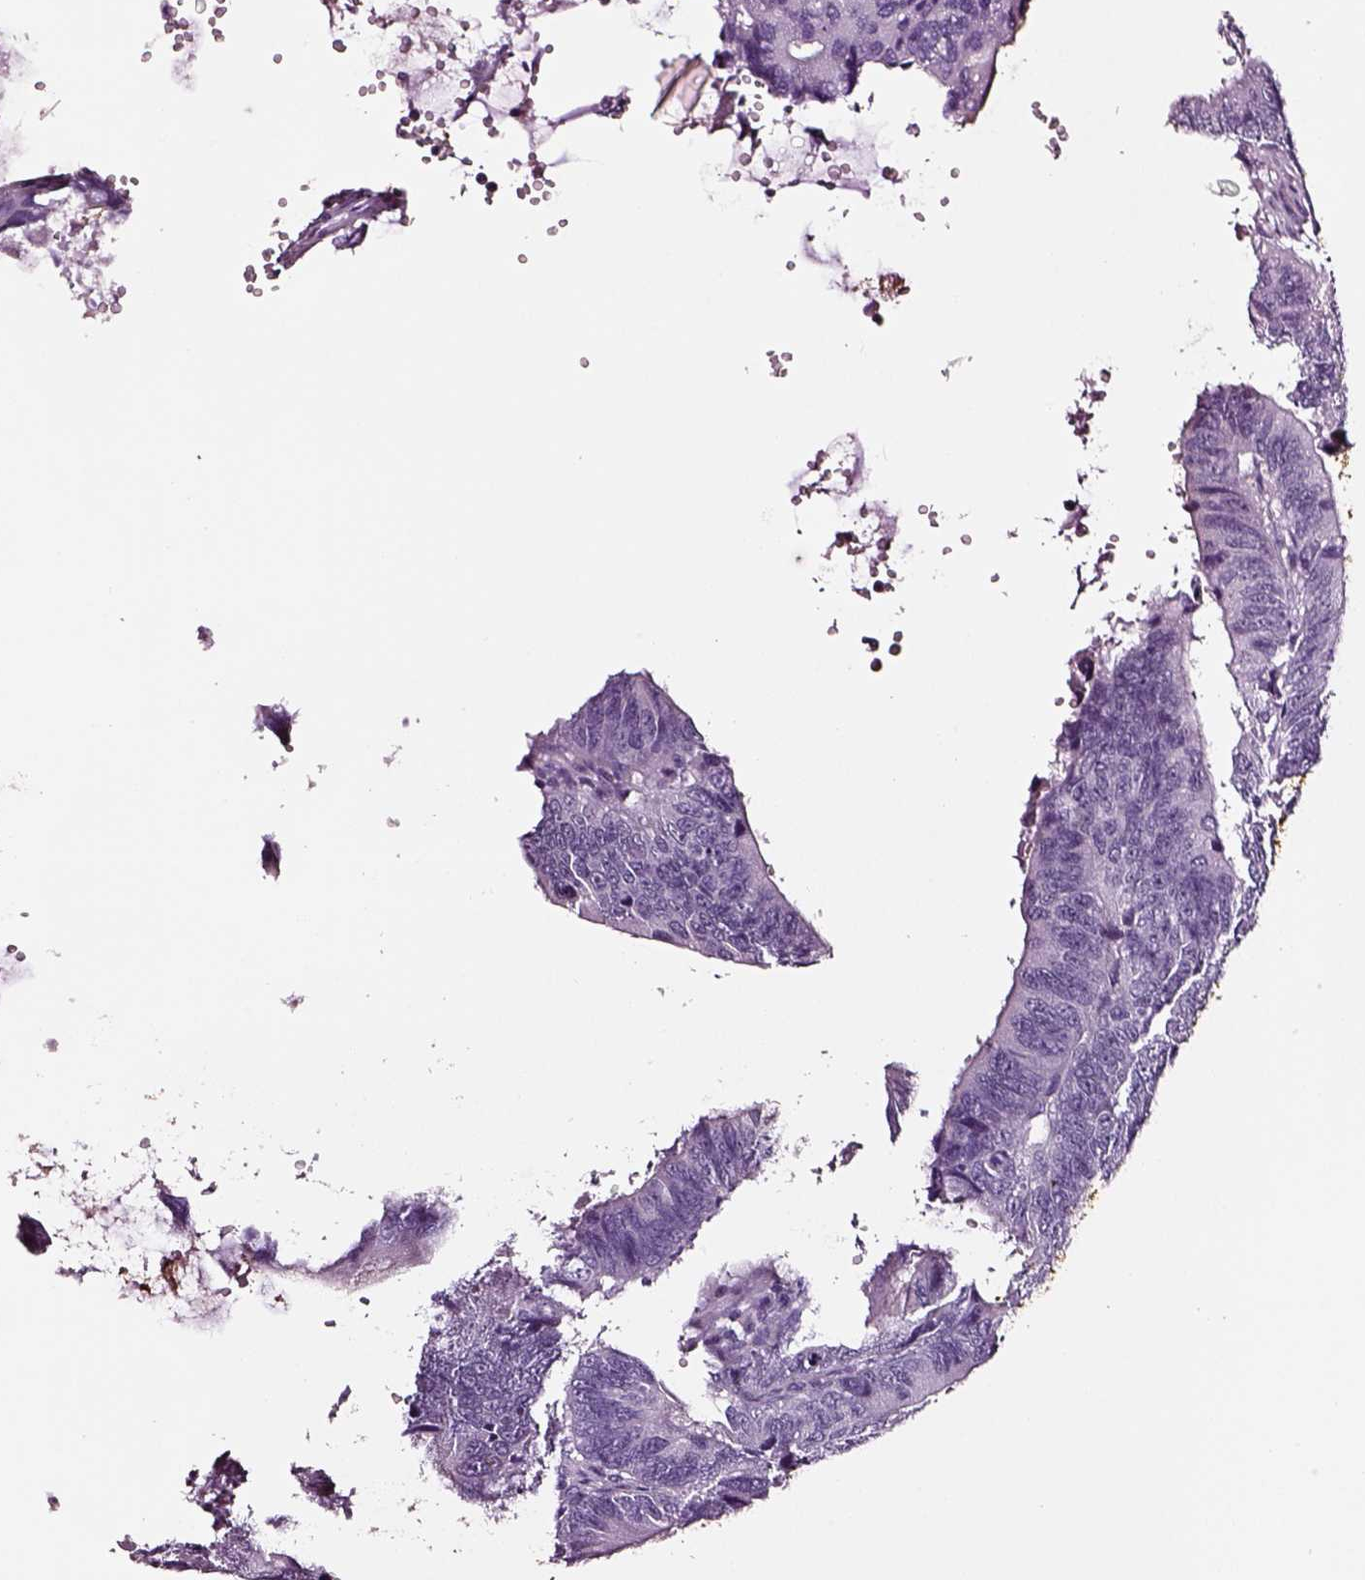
{"staining": {"intensity": "negative", "quantity": "none", "location": "none"}, "tissue": "colorectal cancer", "cell_type": "Tumor cells", "image_type": "cancer", "snomed": [{"axis": "morphology", "description": "Adenocarcinoma, NOS"}, {"axis": "topography", "description": "Colon"}], "caption": "DAB immunohistochemical staining of colorectal adenocarcinoma exhibits no significant positivity in tumor cells. (IHC, brightfield microscopy, high magnification).", "gene": "DPEP1", "patient": {"sex": "female", "age": 82}}